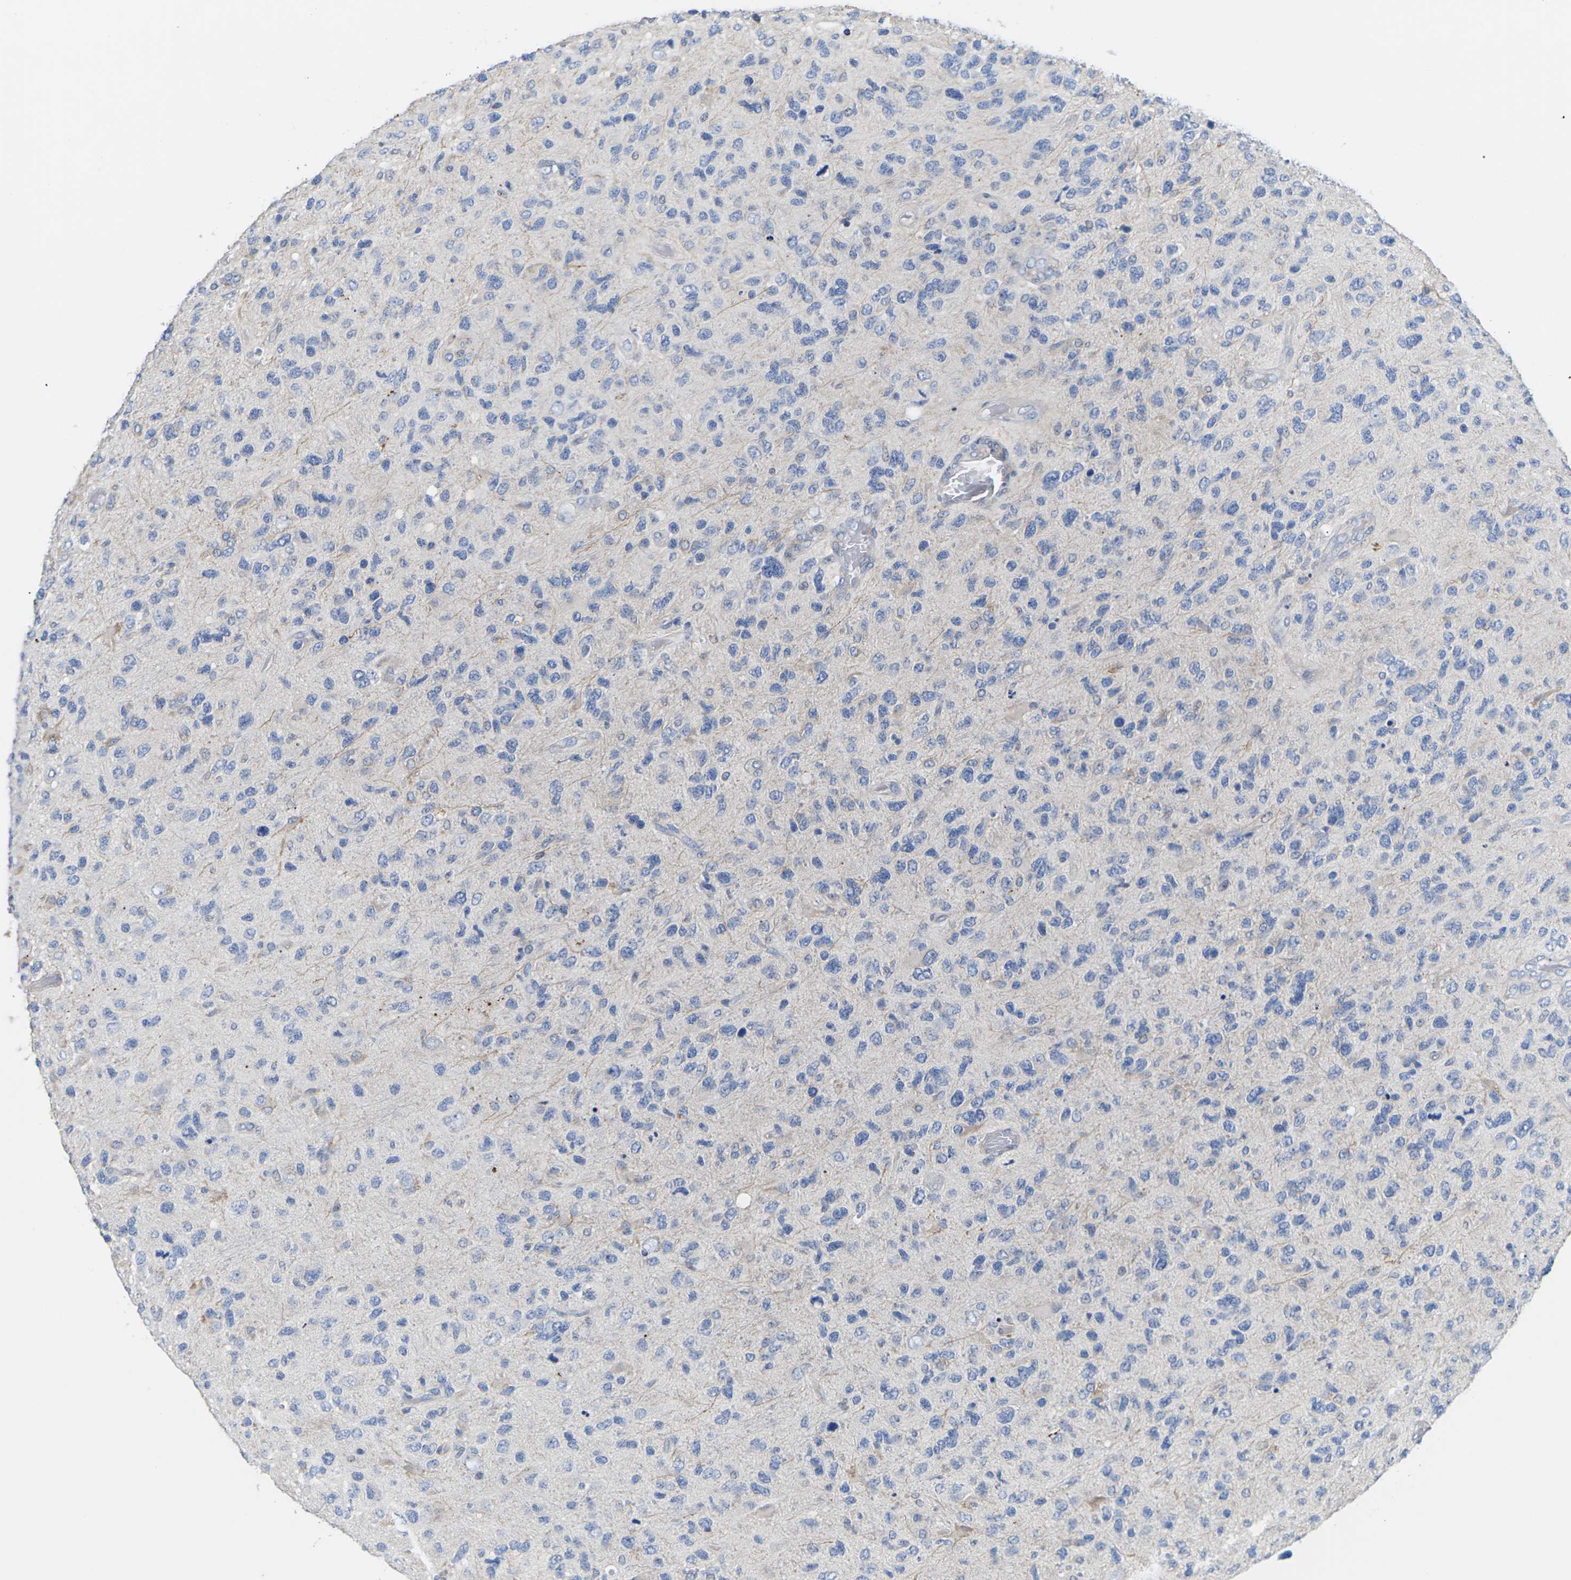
{"staining": {"intensity": "negative", "quantity": "none", "location": "none"}, "tissue": "glioma", "cell_type": "Tumor cells", "image_type": "cancer", "snomed": [{"axis": "morphology", "description": "Glioma, malignant, High grade"}, {"axis": "topography", "description": "Brain"}], "caption": "A high-resolution micrograph shows immunohistochemistry (IHC) staining of glioma, which shows no significant staining in tumor cells.", "gene": "TMCO4", "patient": {"sex": "female", "age": 58}}